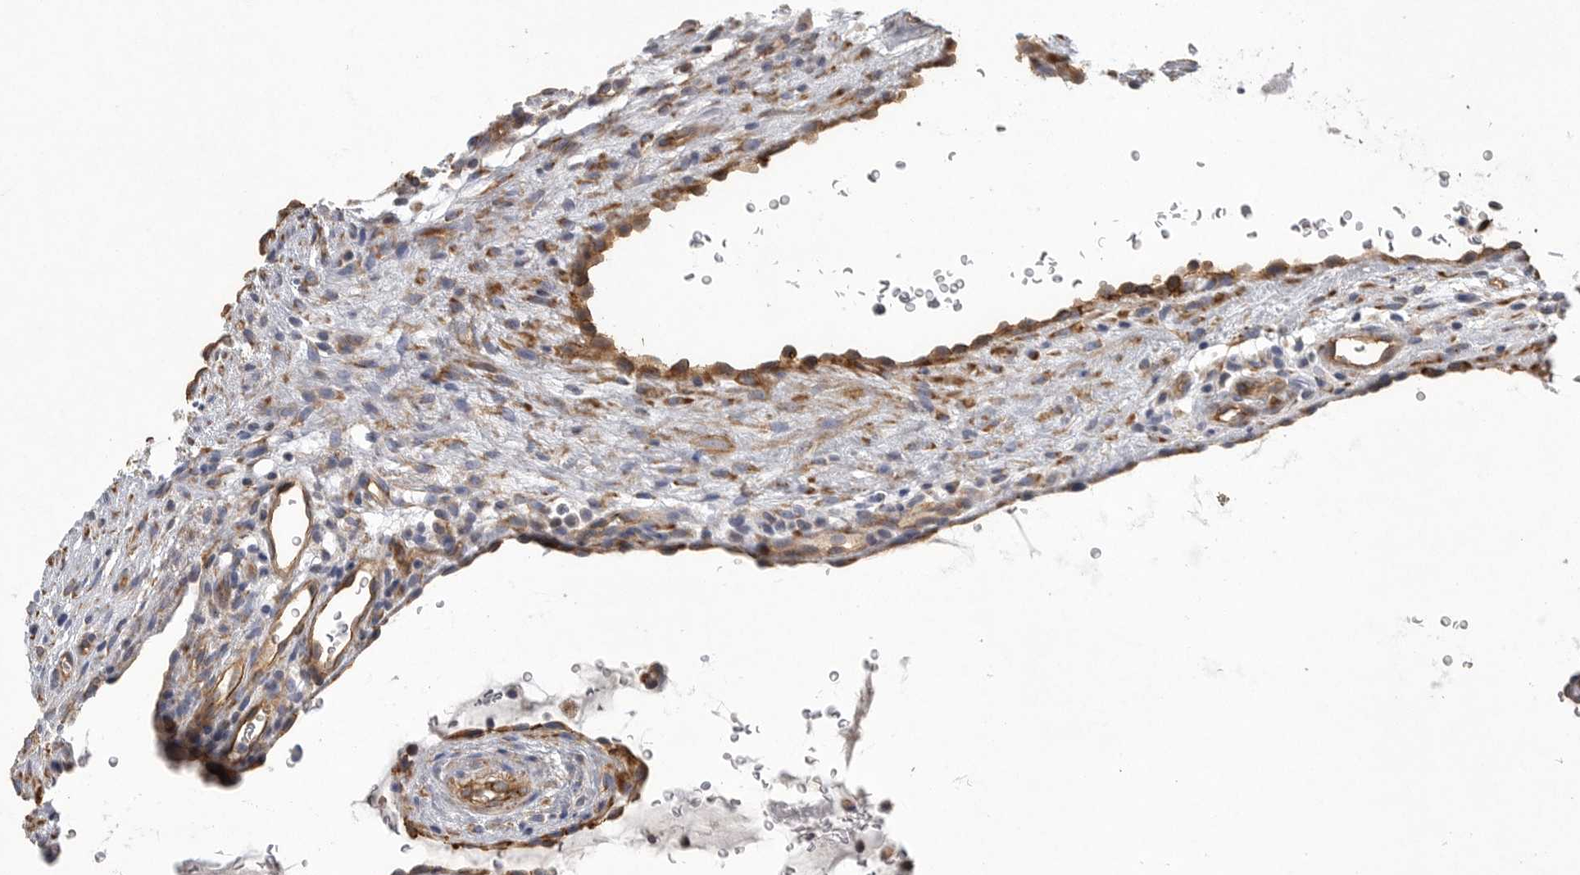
{"staining": {"intensity": "moderate", "quantity": "<25%", "location": "cytoplasmic/membranous"}, "tissue": "oral mucosa", "cell_type": "Squamous epithelial cells", "image_type": "normal", "snomed": [{"axis": "morphology", "description": "Normal tissue, NOS"}, {"axis": "topography", "description": "Oral tissue"}], "caption": "Protein analysis of unremarkable oral mucosa demonstrates moderate cytoplasmic/membranous expression in about <25% of squamous epithelial cells. (DAB (3,3'-diaminobenzidine) IHC, brown staining for protein, blue staining for nuclei).", "gene": "MINPP1", "patient": {"sex": "male", "age": 13}}